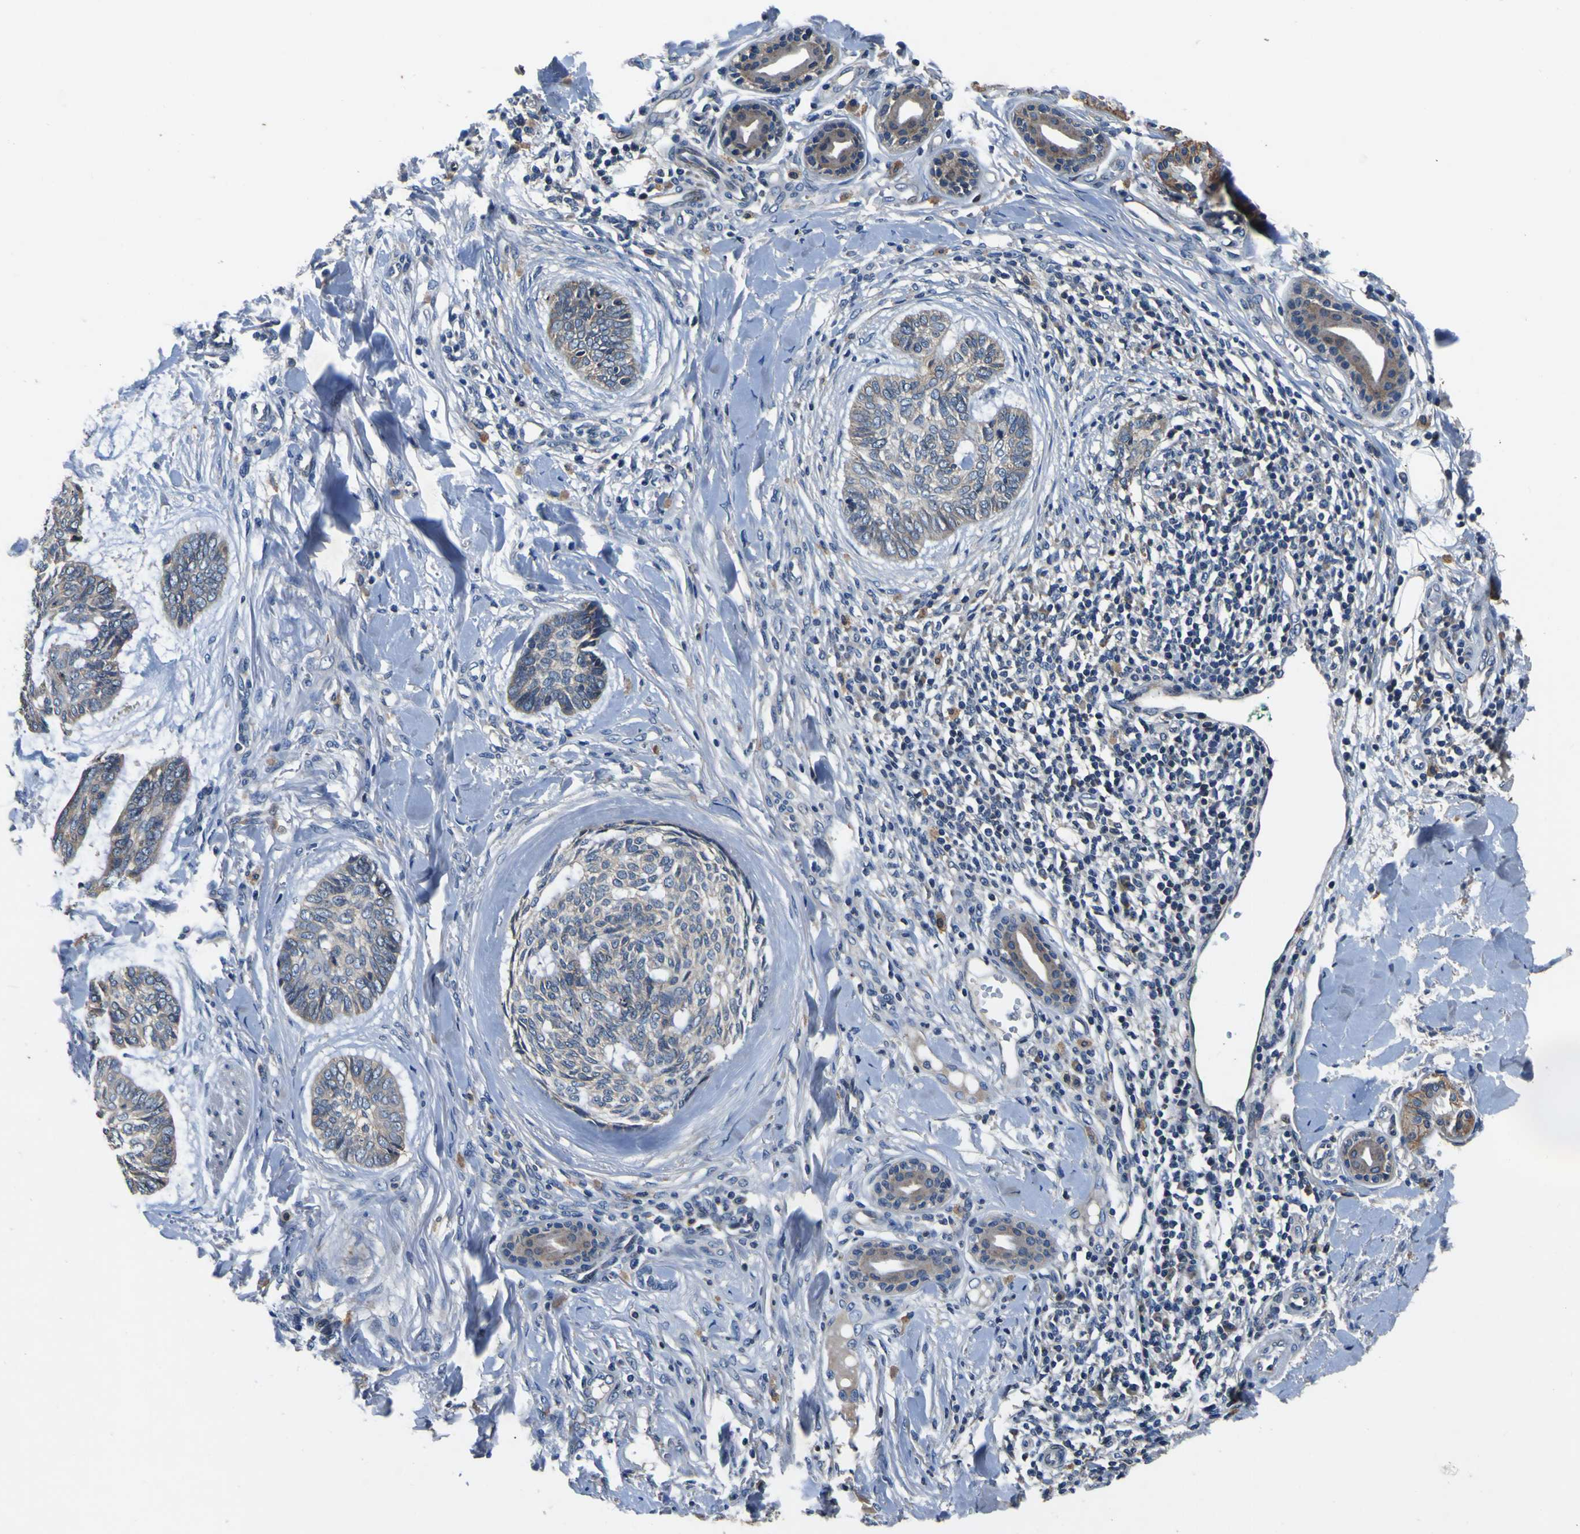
{"staining": {"intensity": "weak", "quantity": "25%-75%", "location": "cytoplasmic/membranous"}, "tissue": "skin cancer", "cell_type": "Tumor cells", "image_type": "cancer", "snomed": [{"axis": "morphology", "description": "Basal cell carcinoma"}, {"axis": "topography", "description": "Skin"}], "caption": "High-power microscopy captured an immunohistochemistry (IHC) image of skin cancer, revealing weak cytoplasmic/membranous expression in about 25%-75% of tumor cells.", "gene": "EPHB4", "patient": {"sex": "male", "age": 43}}